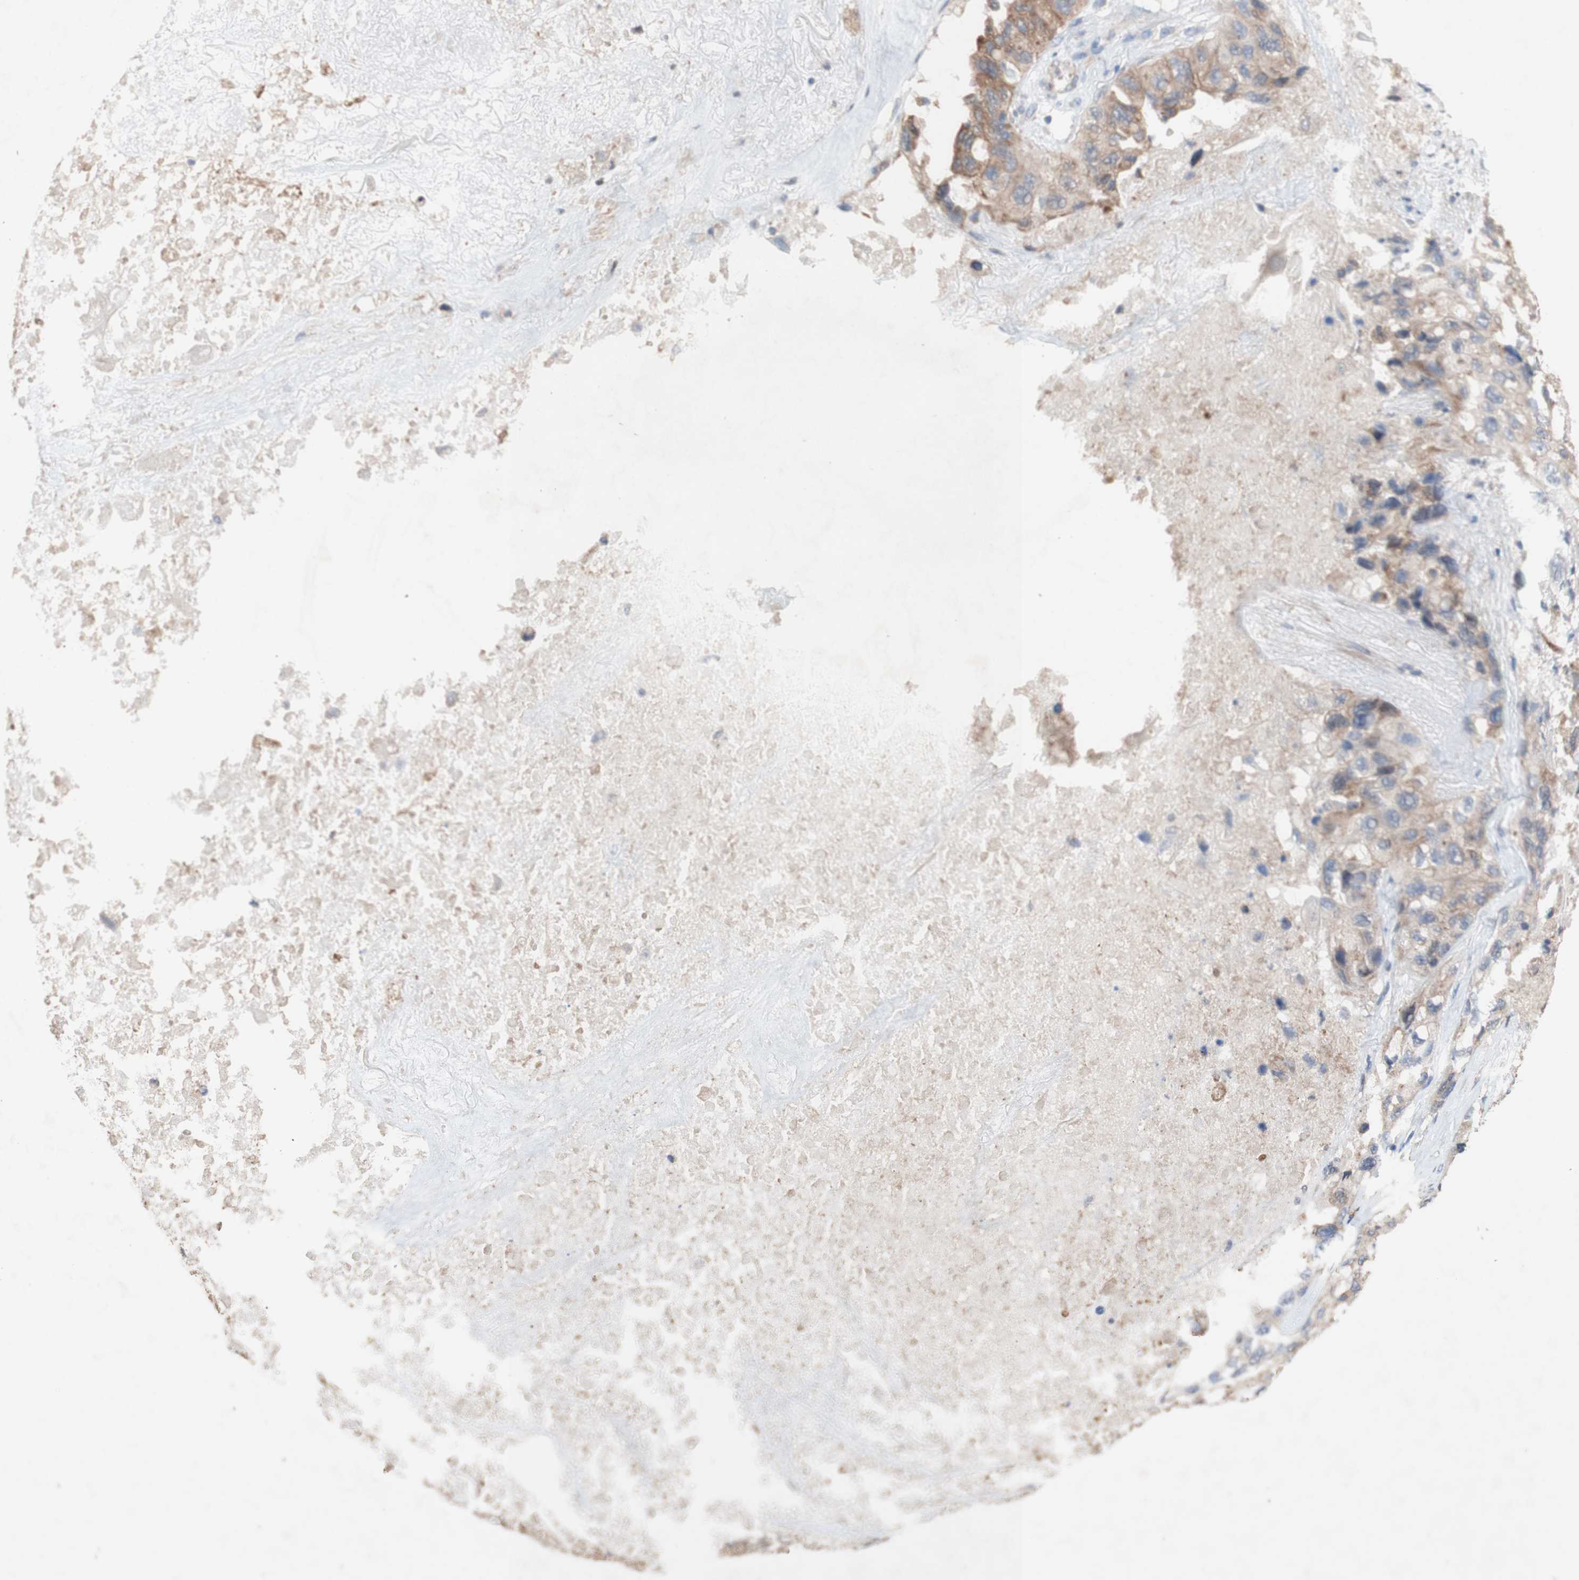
{"staining": {"intensity": "moderate", "quantity": ">75%", "location": "cytoplasmic/membranous"}, "tissue": "lung cancer", "cell_type": "Tumor cells", "image_type": "cancer", "snomed": [{"axis": "morphology", "description": "Squamous cell carcinoma, NOS"}, {"axis": "topography", "description": "Lung"}], "caption": "Immunohistochemical staining of human lung cancer demonstrates medium levels of moderate cytoplasmic/membranous staining in about >75% of tumor cells.", "gene": "PDGFB", "patient": {"sex": "female", "age": 73}}